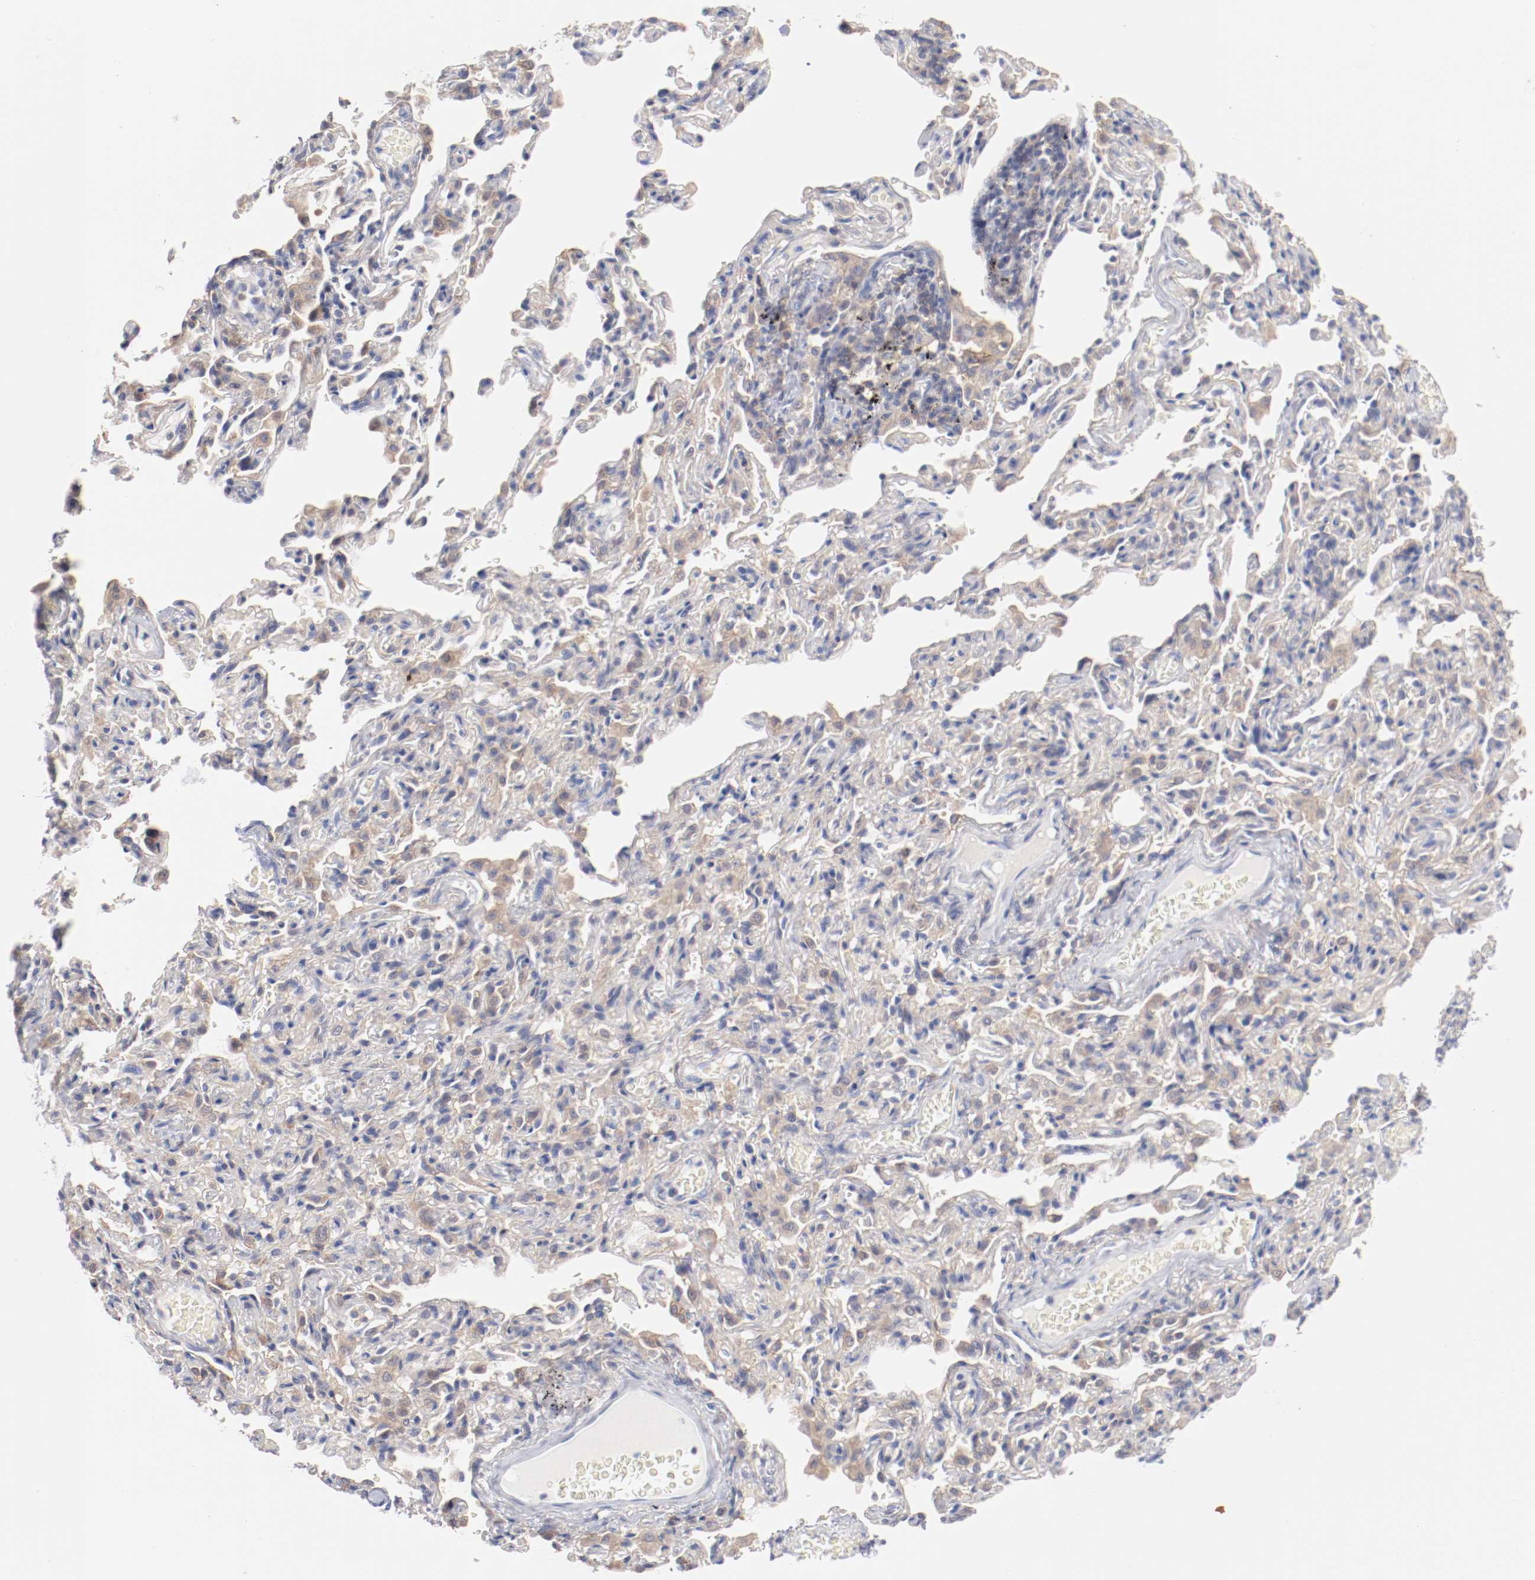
{"staining": {"intensity": "weak", "quantity": ">75%", "location": "cytoplasmic/membranous"}, "tissue": "bronchus", "cell_type": "Respiratory epithelial cells", "image_type": "normal", "snomed": [{"axis": "morphology", "description": "Normal tissue, NOS"}, {"axis": "topography", "description": "Lung"}], "caption": "Respiratory epithelial cells demonstrate low levels of weak cytoplasmic/membranous positivity in approximately >75% of cells in unremarkable human bronchus. (DAB (3,3'-diaminobenzidine) IHC with brightfield microscopy, high magnification).", "gene": "SETD3", "patient": {"sex": "male", "age": 64}}